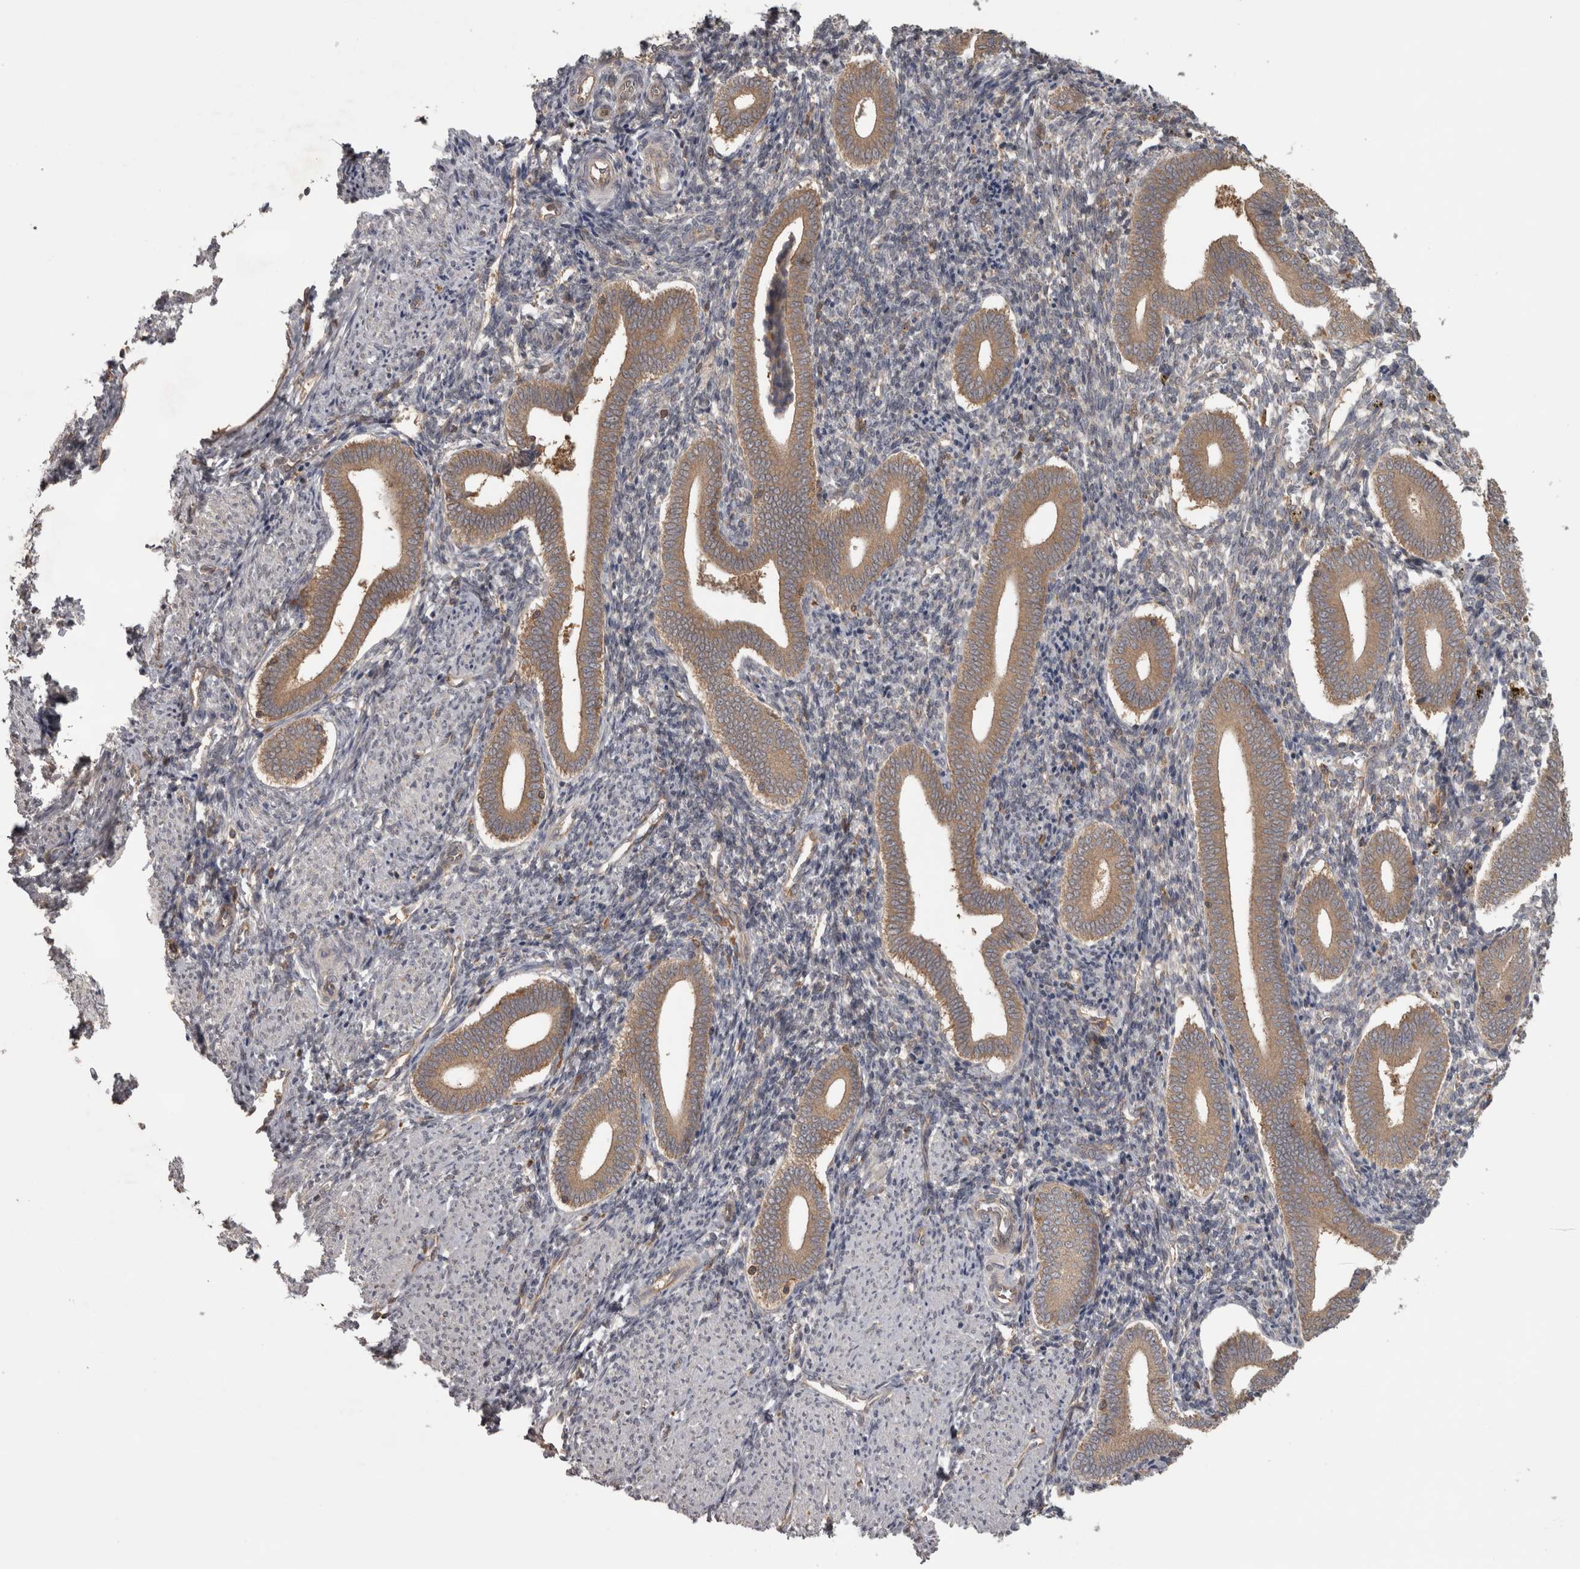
{"staining": {"intensity": "negative", "quantity": "none", "location": "none"}, "tissue": "endometrium", "cell_type": "Cells in endometrial stroma", "image_type": "normal", "snomed": [{"axis": "morphology", "description": "Normal tissue, NOS"}, {"axis": "topography", "description": "Uterus"}, {"axis": "topography", "description": "Endometrium"}], "caption": "Immunohistochemical staining of unremarkable endometrium demonstrates no significant positivity in cells in endometrial stroma.", "gene": "MICU3", "patient": {"sex": "female", "age": 33}}